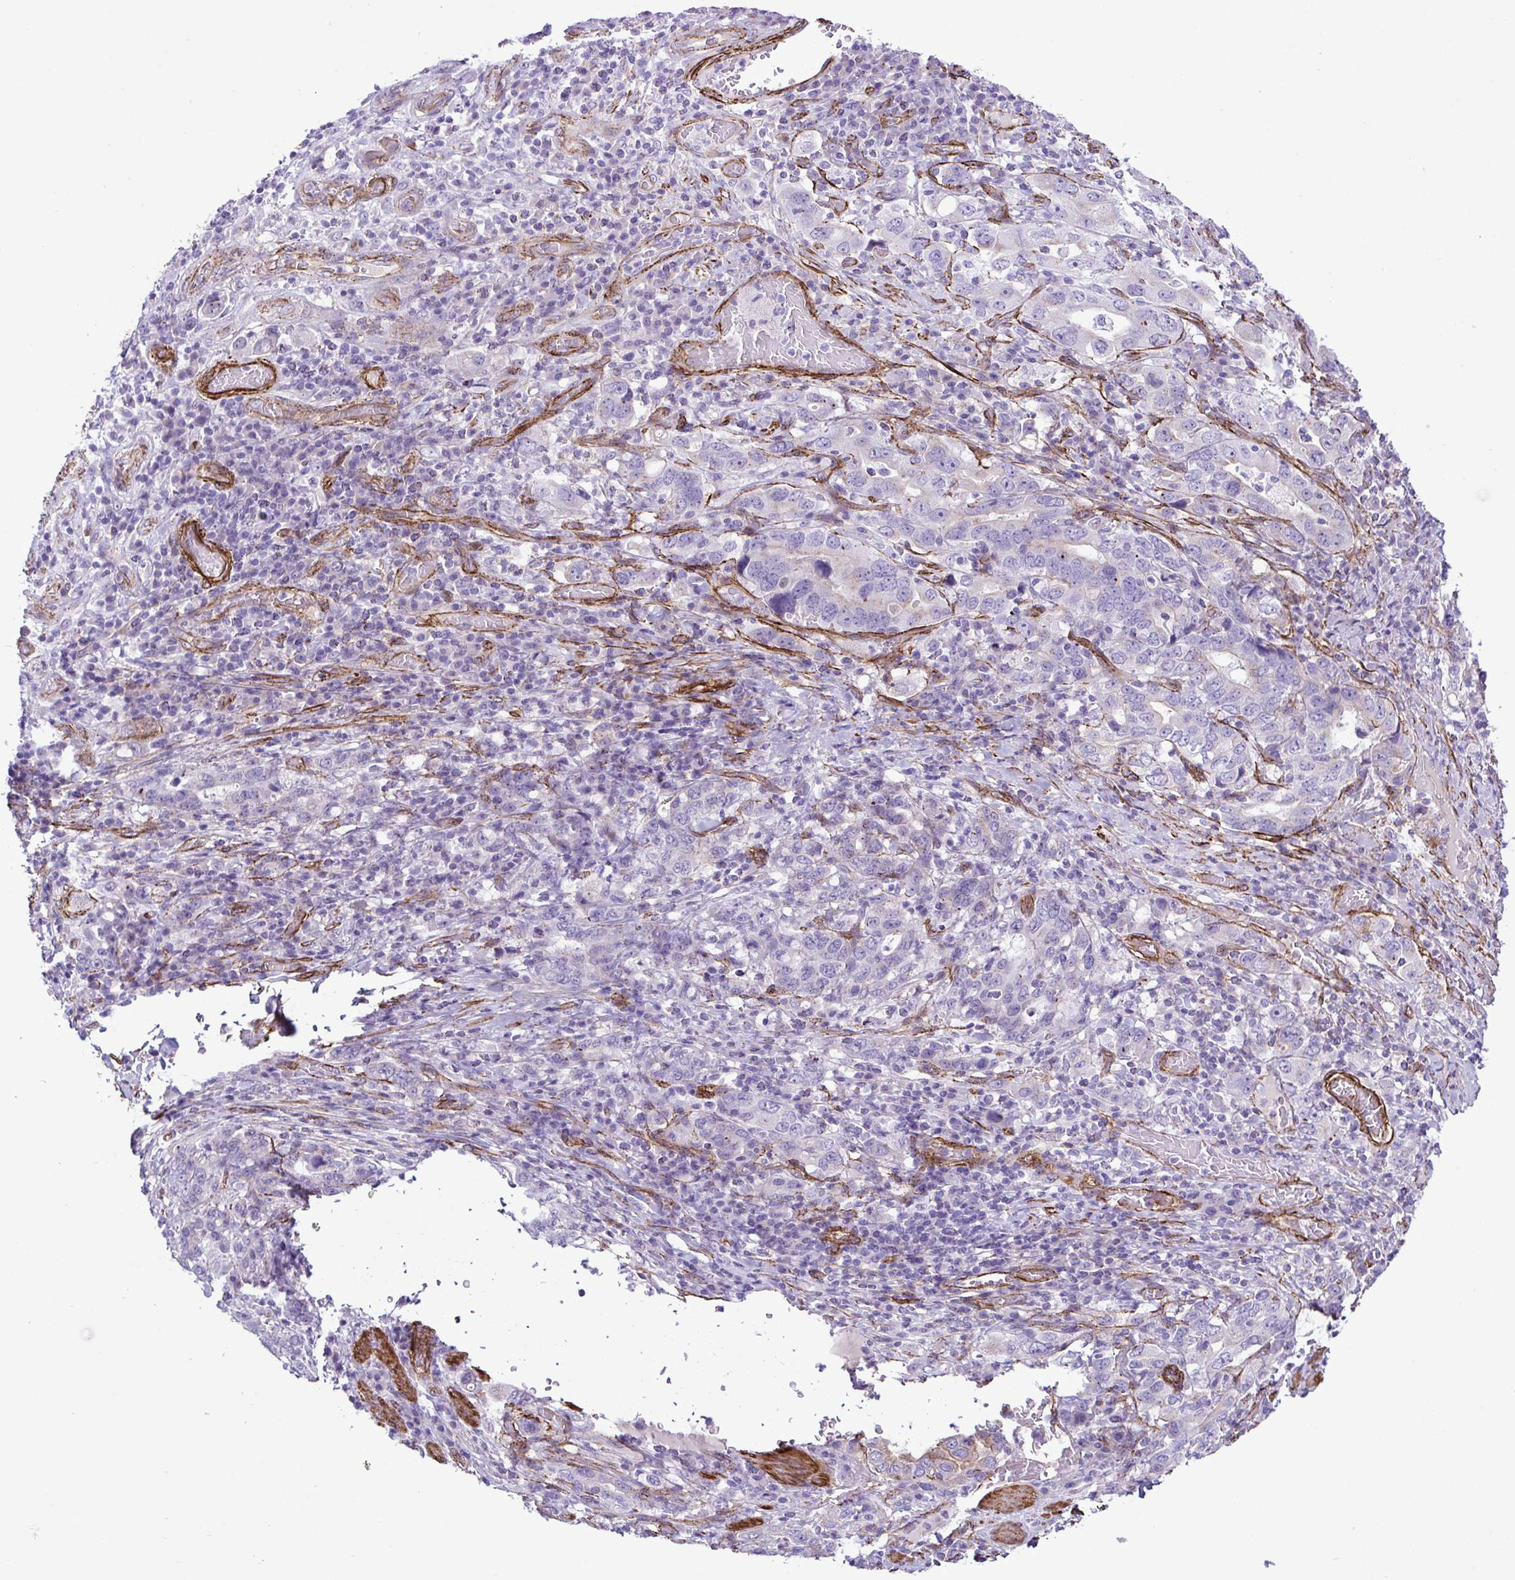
{"staining": {"intensity": "negative", "quantity": "none", "location": "none"}, "tissue": "stomach cancer", "cell_type": "Tumor cells", "image_type": "cancer", "snomed": [{"axis": "morphology", "description": "Adenocarcinoma, NOS"}, {"axis": "topography", "description": "Stomach, upper"}, {"axis": "topography", "description": "Stomach"}], "caption": "DAB immunohistochemical staining of human stomach cancer (adenocarcinoma) reveals no significant staining in tumor cells. (DAB (3,3'-diaminobenzidine) IHC with hematoxylin counter stain).", "gene": "SYNPO2L", "patient": {"sex": "male", "age": 62}}